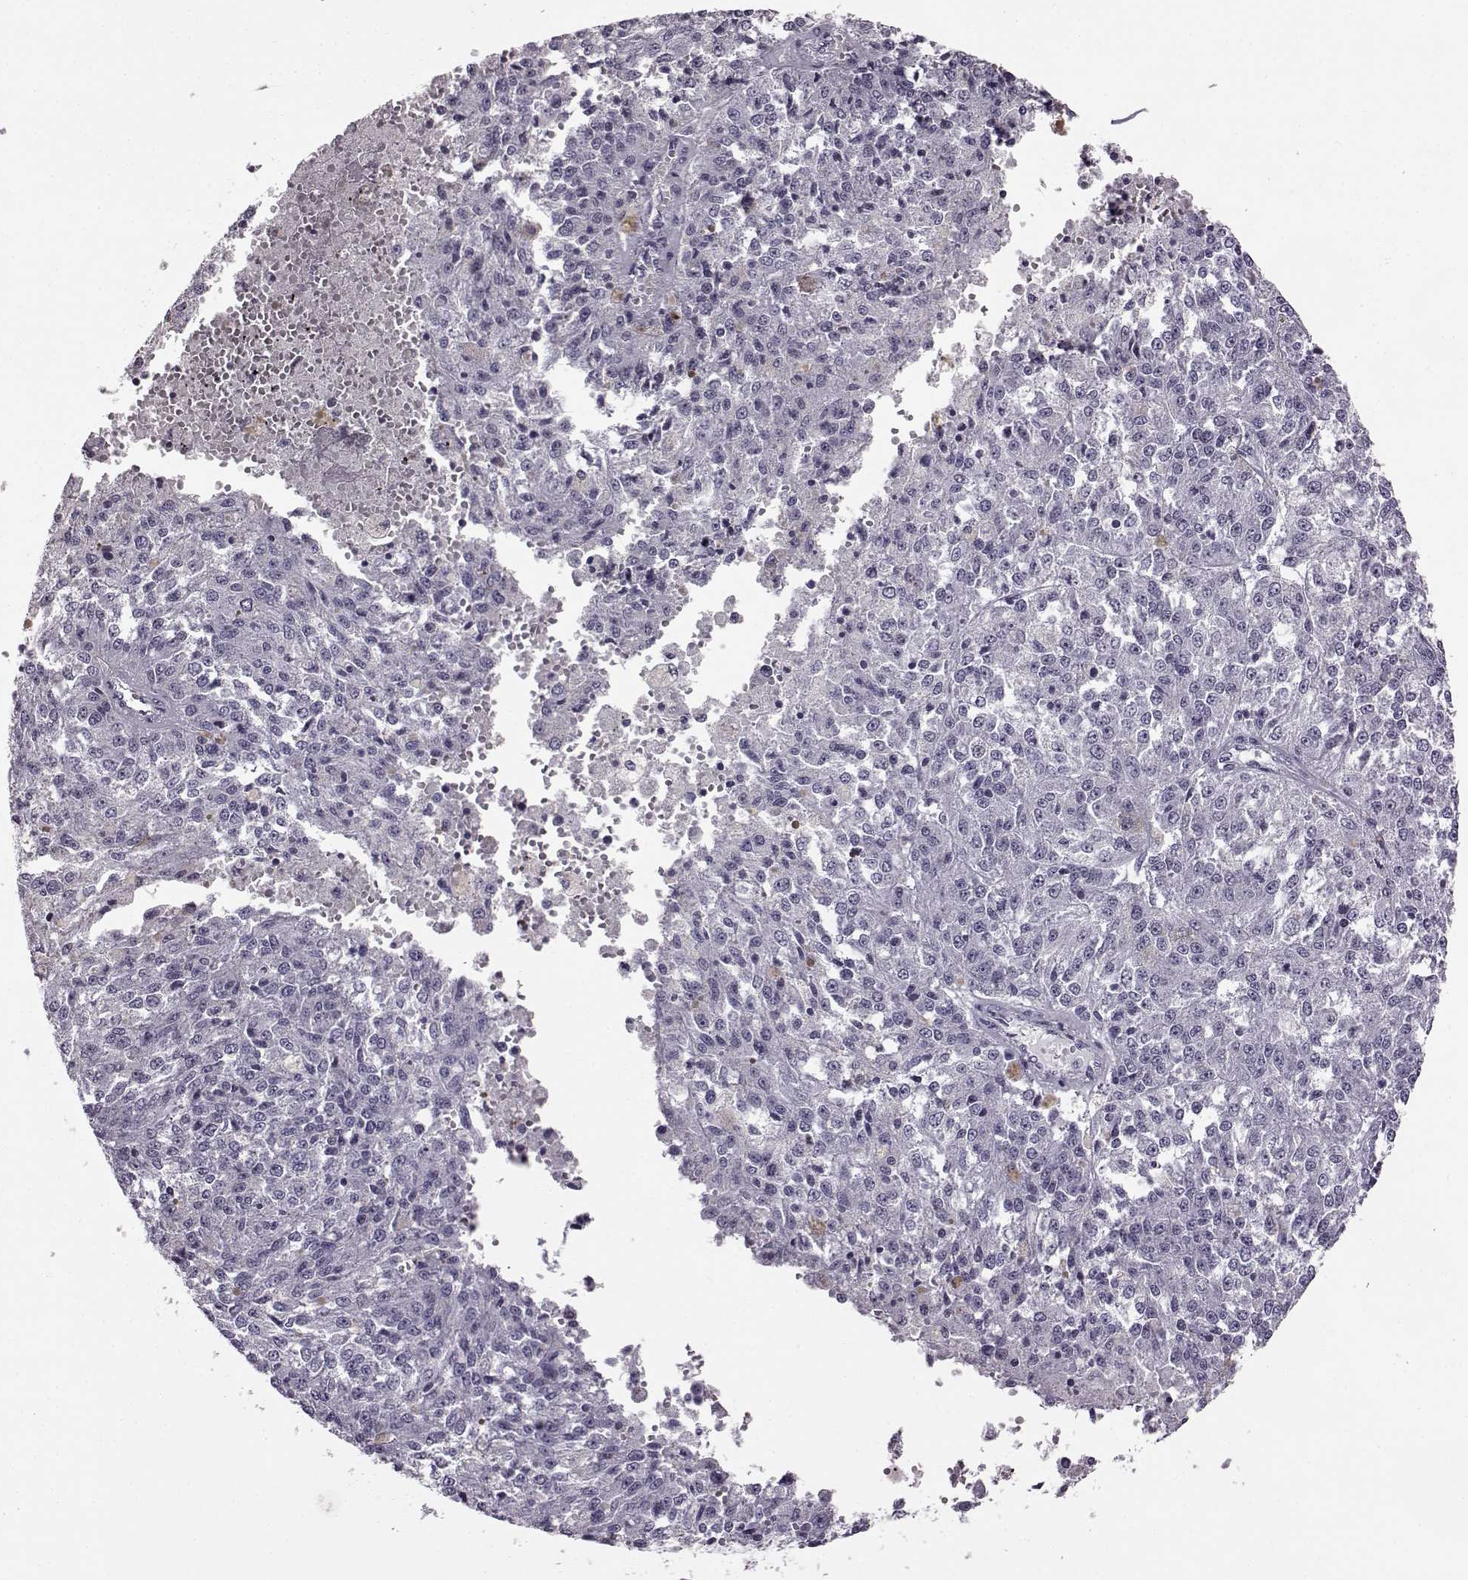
{"staining": {"intensity": "negative", "quantity": "none", "location": "none"}, "tissue": "melanoma", "cell_type": "Tumor cells", "image_type": "cancer", "snomed": [{"axis": "morphology", "description": "Malignant melanoma, Metastatic site"}, {"axis": "topography", "description": "Lymph node"}], "caption": "The image exhibits no staining of tumor cells in melanoma.", "gene": "ADGRG2", "patient": {"sex": "female", "age": 64}}